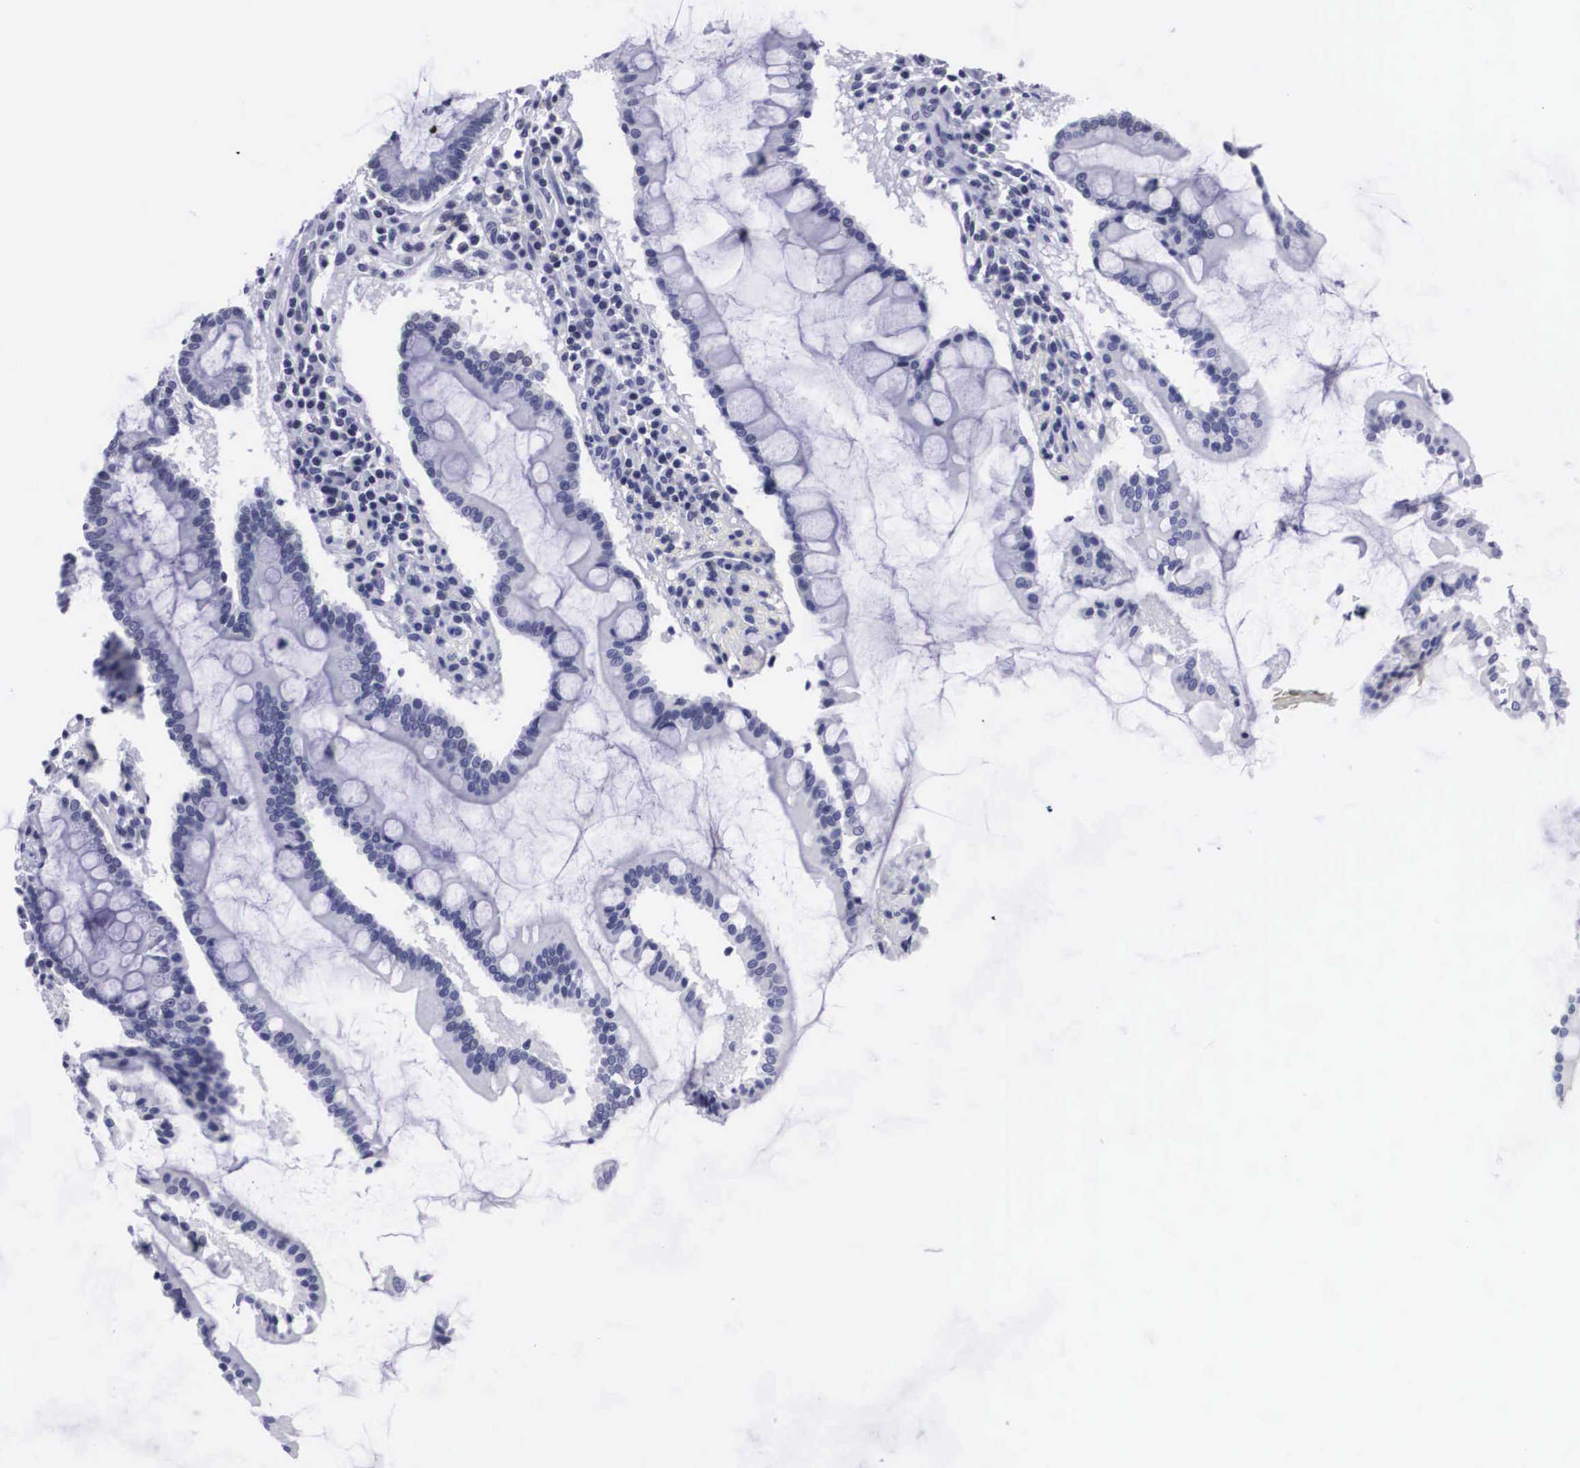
{"staining": {"intensity": "negative", "quantity": "none", "location": "none"}, "tissue": "duodenum", "cell_type": "Glandular cells", "image_type": "normal", "snomed": [{"axis": "morphology", "description": "Normal tissue, NOS"}, {"axis": "topography", "description": "Duodenum"}], "caption": "IHC image of unremarkable duodenum: duodenum stained with DAB (3,3'-diaminobenzidine) reveals no significant protein positivity in glandular cells.", "gene": "C22orf31", "patient": {"sex": "male", "age": 73}}